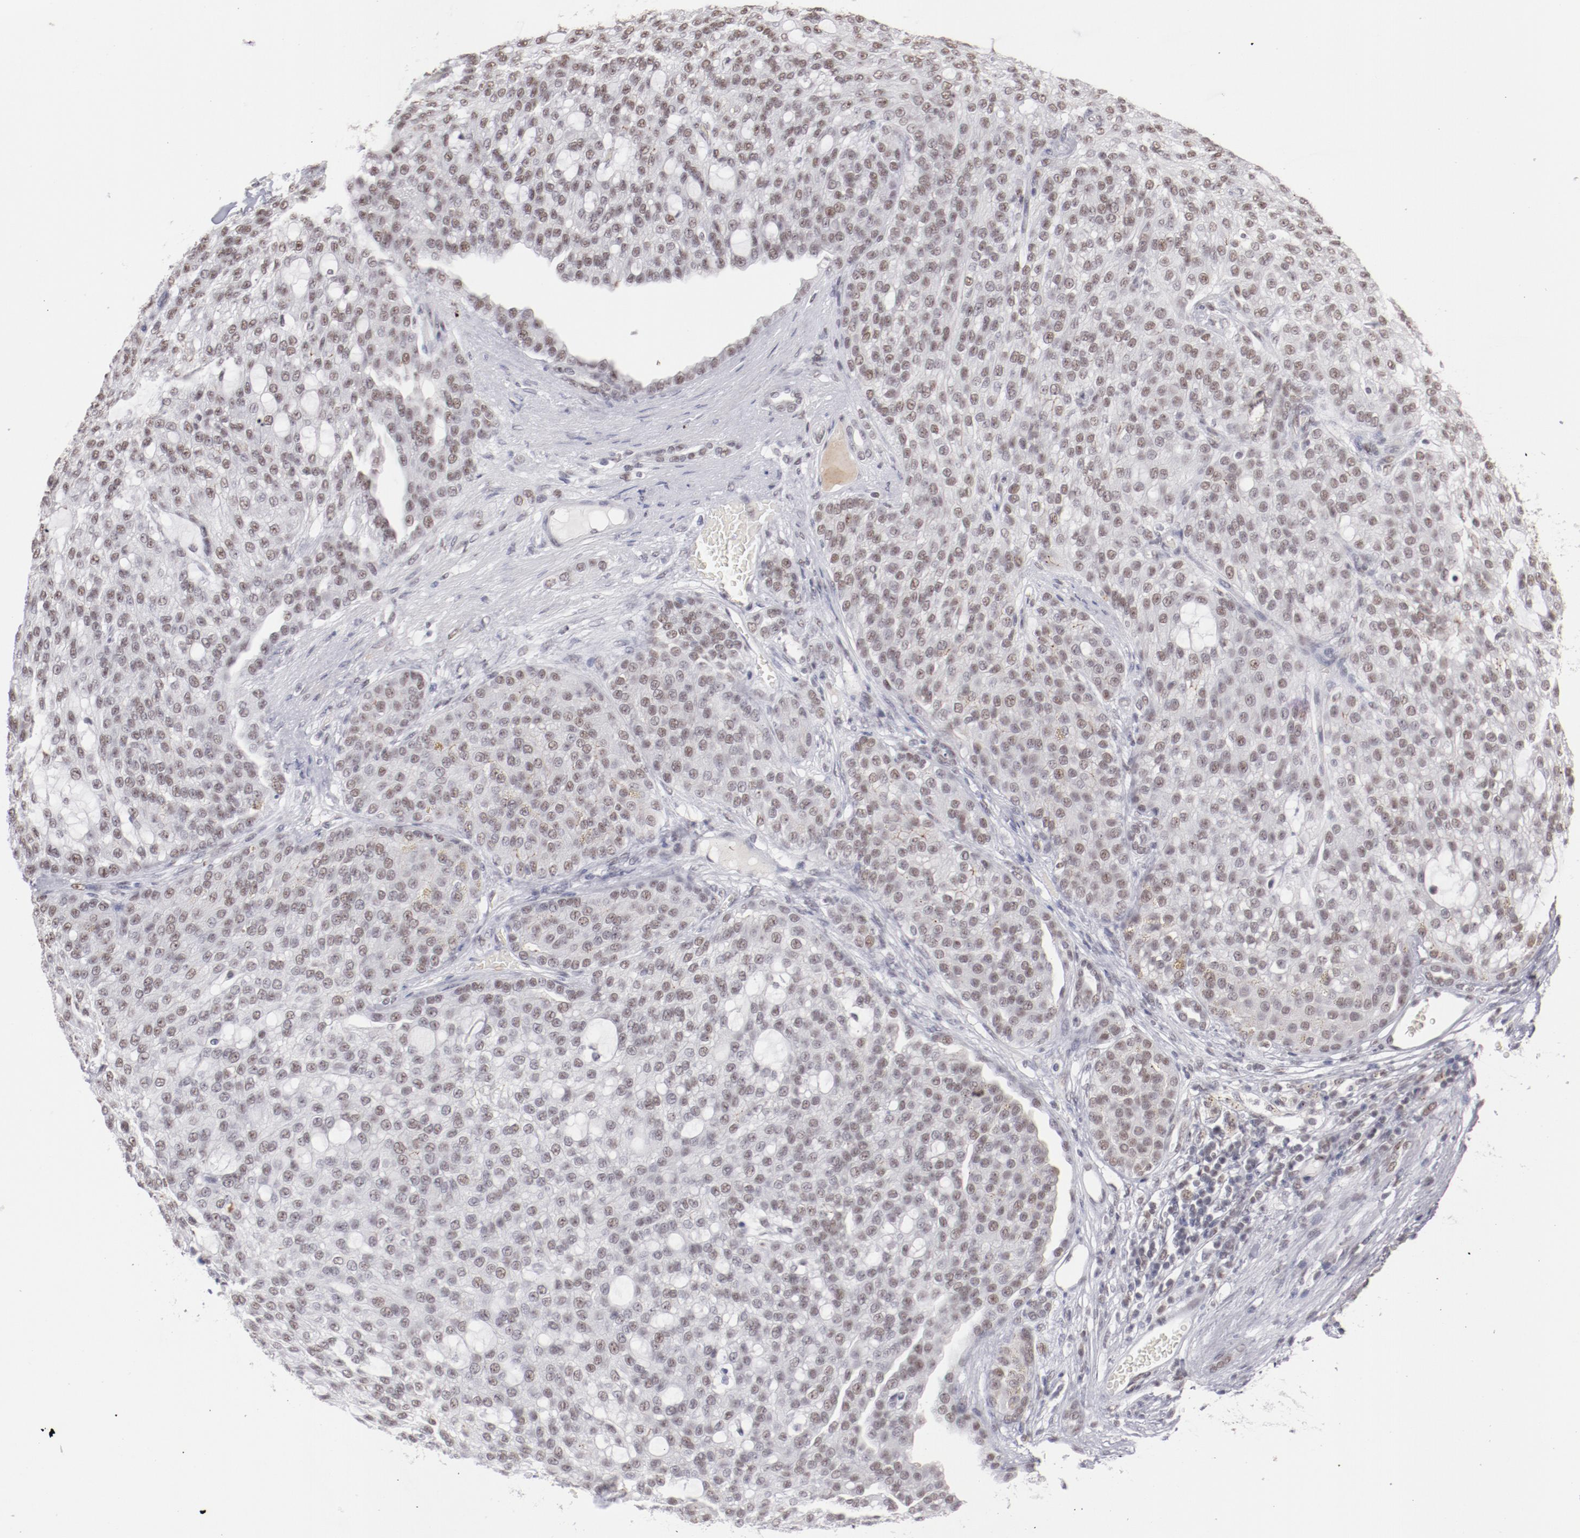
{"staining": {"intensity": "weak", "quantity": "25%-75%", "location": "nuclear"}, "tissue": "renal cancer", "cell_type": "Tumor cells", "image_type": "cancer", "snomed": [{"axis": "morphology", "description": "Adenocarcinoma, NOS"}, {"axis": "topography", "description": "Kidney"}], "caption": "A brown stain labels weak nuclear expression of a protein in renal cancer tumor cells.", "gene": "TFAP4", "patient": {"sex": "male", "age": 63}}